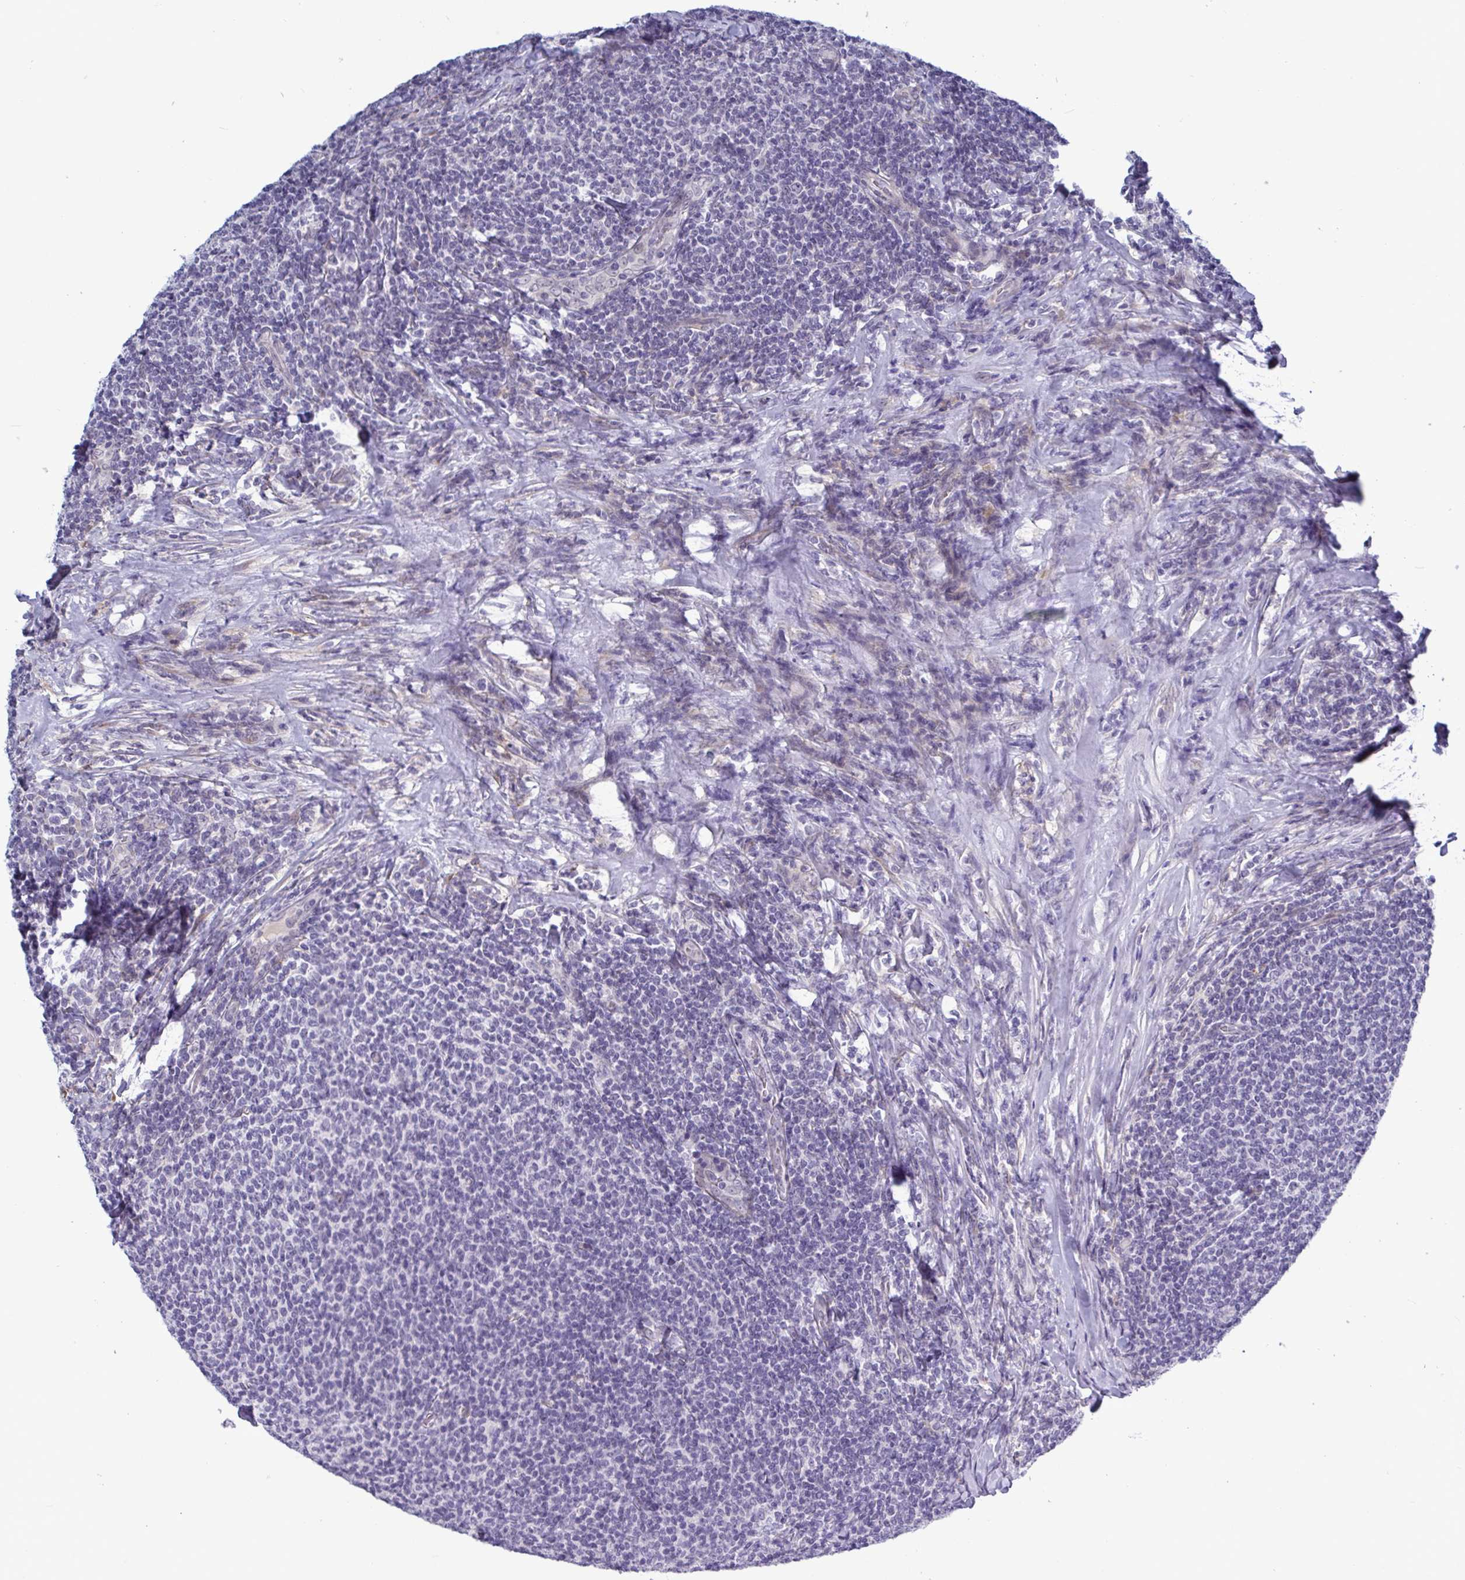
{"staining": {"intensity": "negative", "quantity": "none", "location": "none"}, "tissue": "lymphoma", "cell_type": "Tumor cells", "image_type": "cancer", "snomed": [{"axis": "morphology", "description": "Malignant lymphoma, non-Hodgkin's type, Low grade"}, {"axis": "topography", "description": "Lymph node"}], "caption": "Malignant lymphoma, non-Hodgkin's type (low-grade) was stained to show a protein in brown. There is no significant staining in tumor cells. Brightfield microscopy of immunohistochemistry stained with DAB (brown) and hematoxylin (blue), captured at high magnification.", "gene": "TCEAL8", "patient": {"sex": "male", "age": 52}}